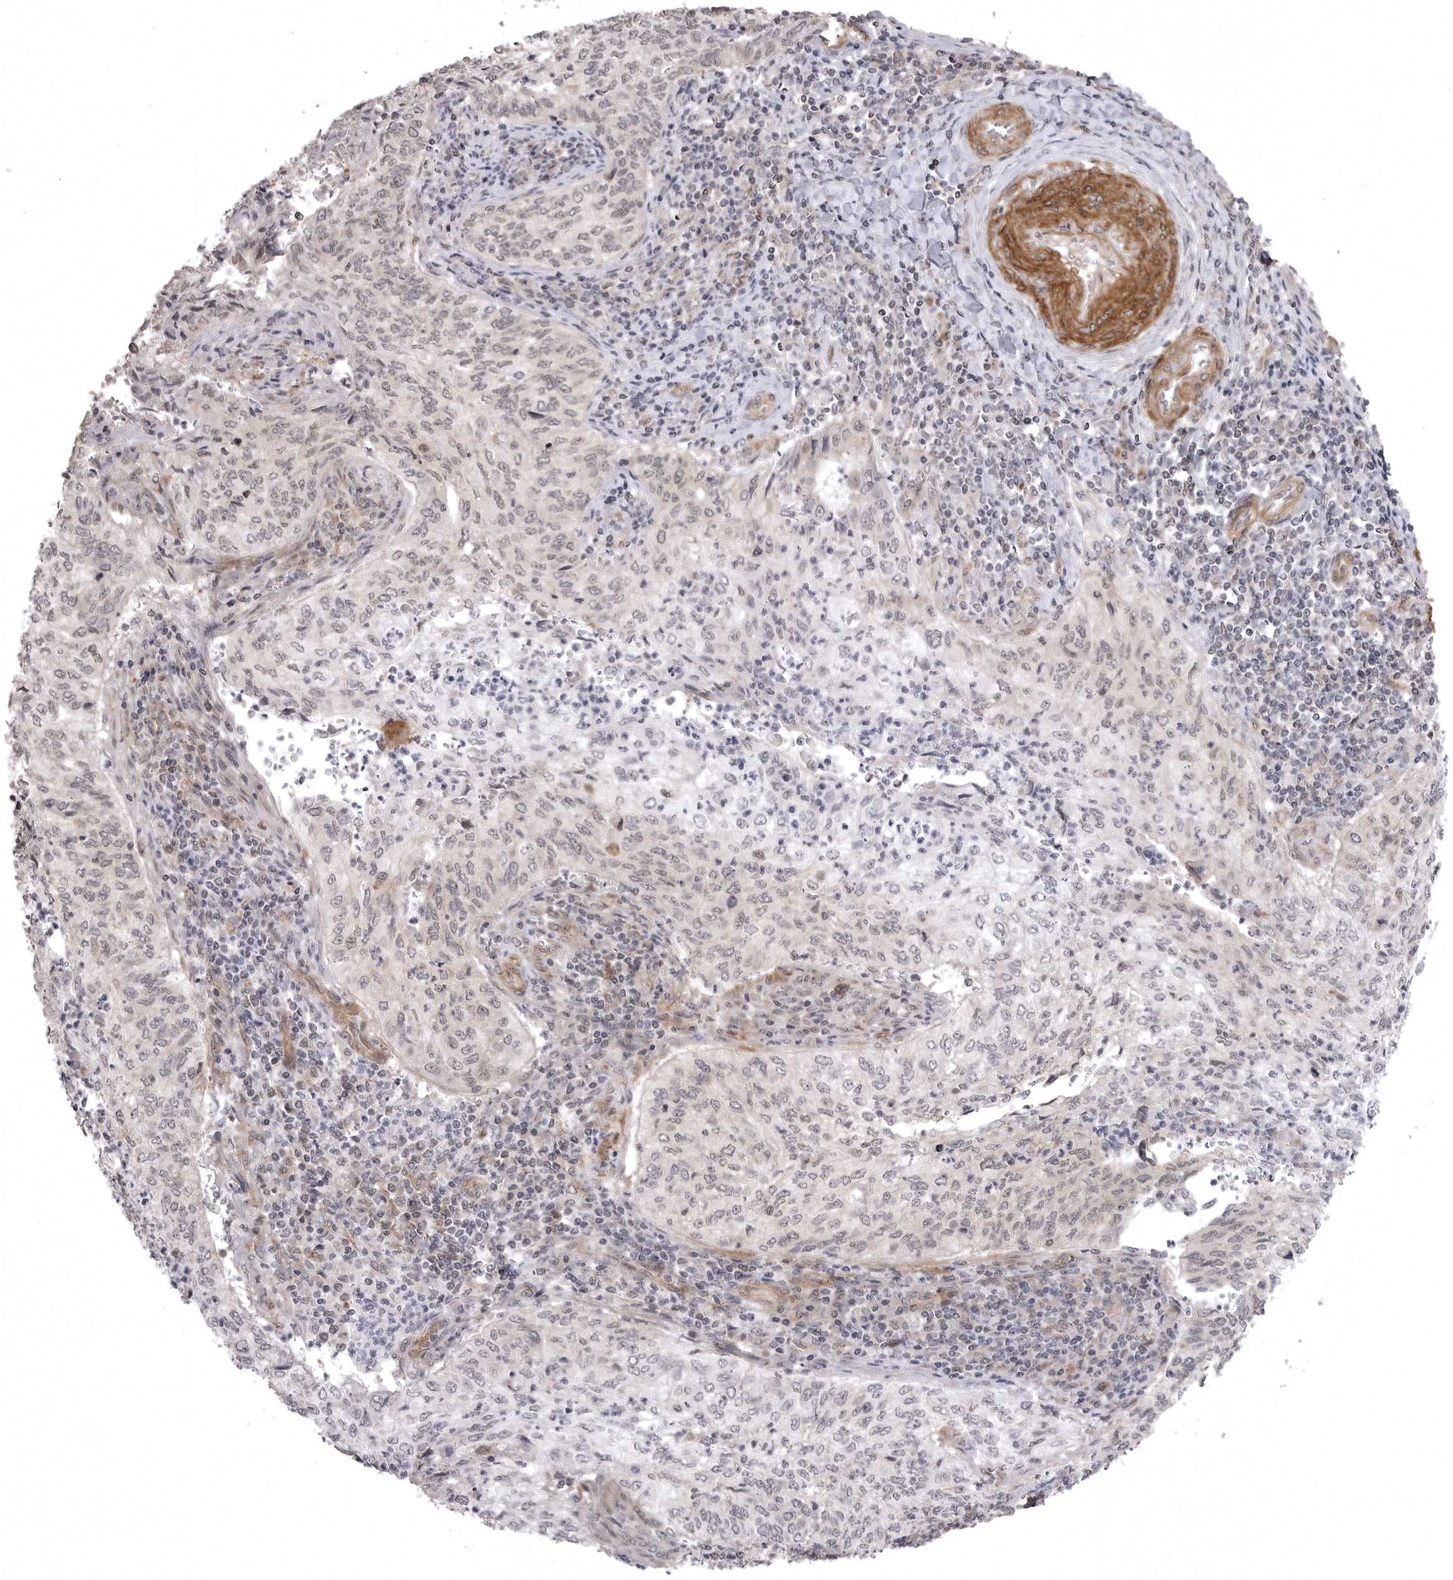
{"staining": {"intensity": "negative", "quantity": "none", "location": "none"}, "tissue": "cervical cancer", "cell_type": "Tumor cells", "image_type": "cancer", "snomed": [{"axis": "morphology", "description": "Squamous cell carcinoma, NOS"}, {"axis": "topography", "description": "Cervix"}], "caption": "This is an immunohistochemistry image of cervical cancer (squamous cell carcinoma). There is no staining in tumor cells.", "gene": "SORBS1", "patient": {"sex": "female", "age": 30}}